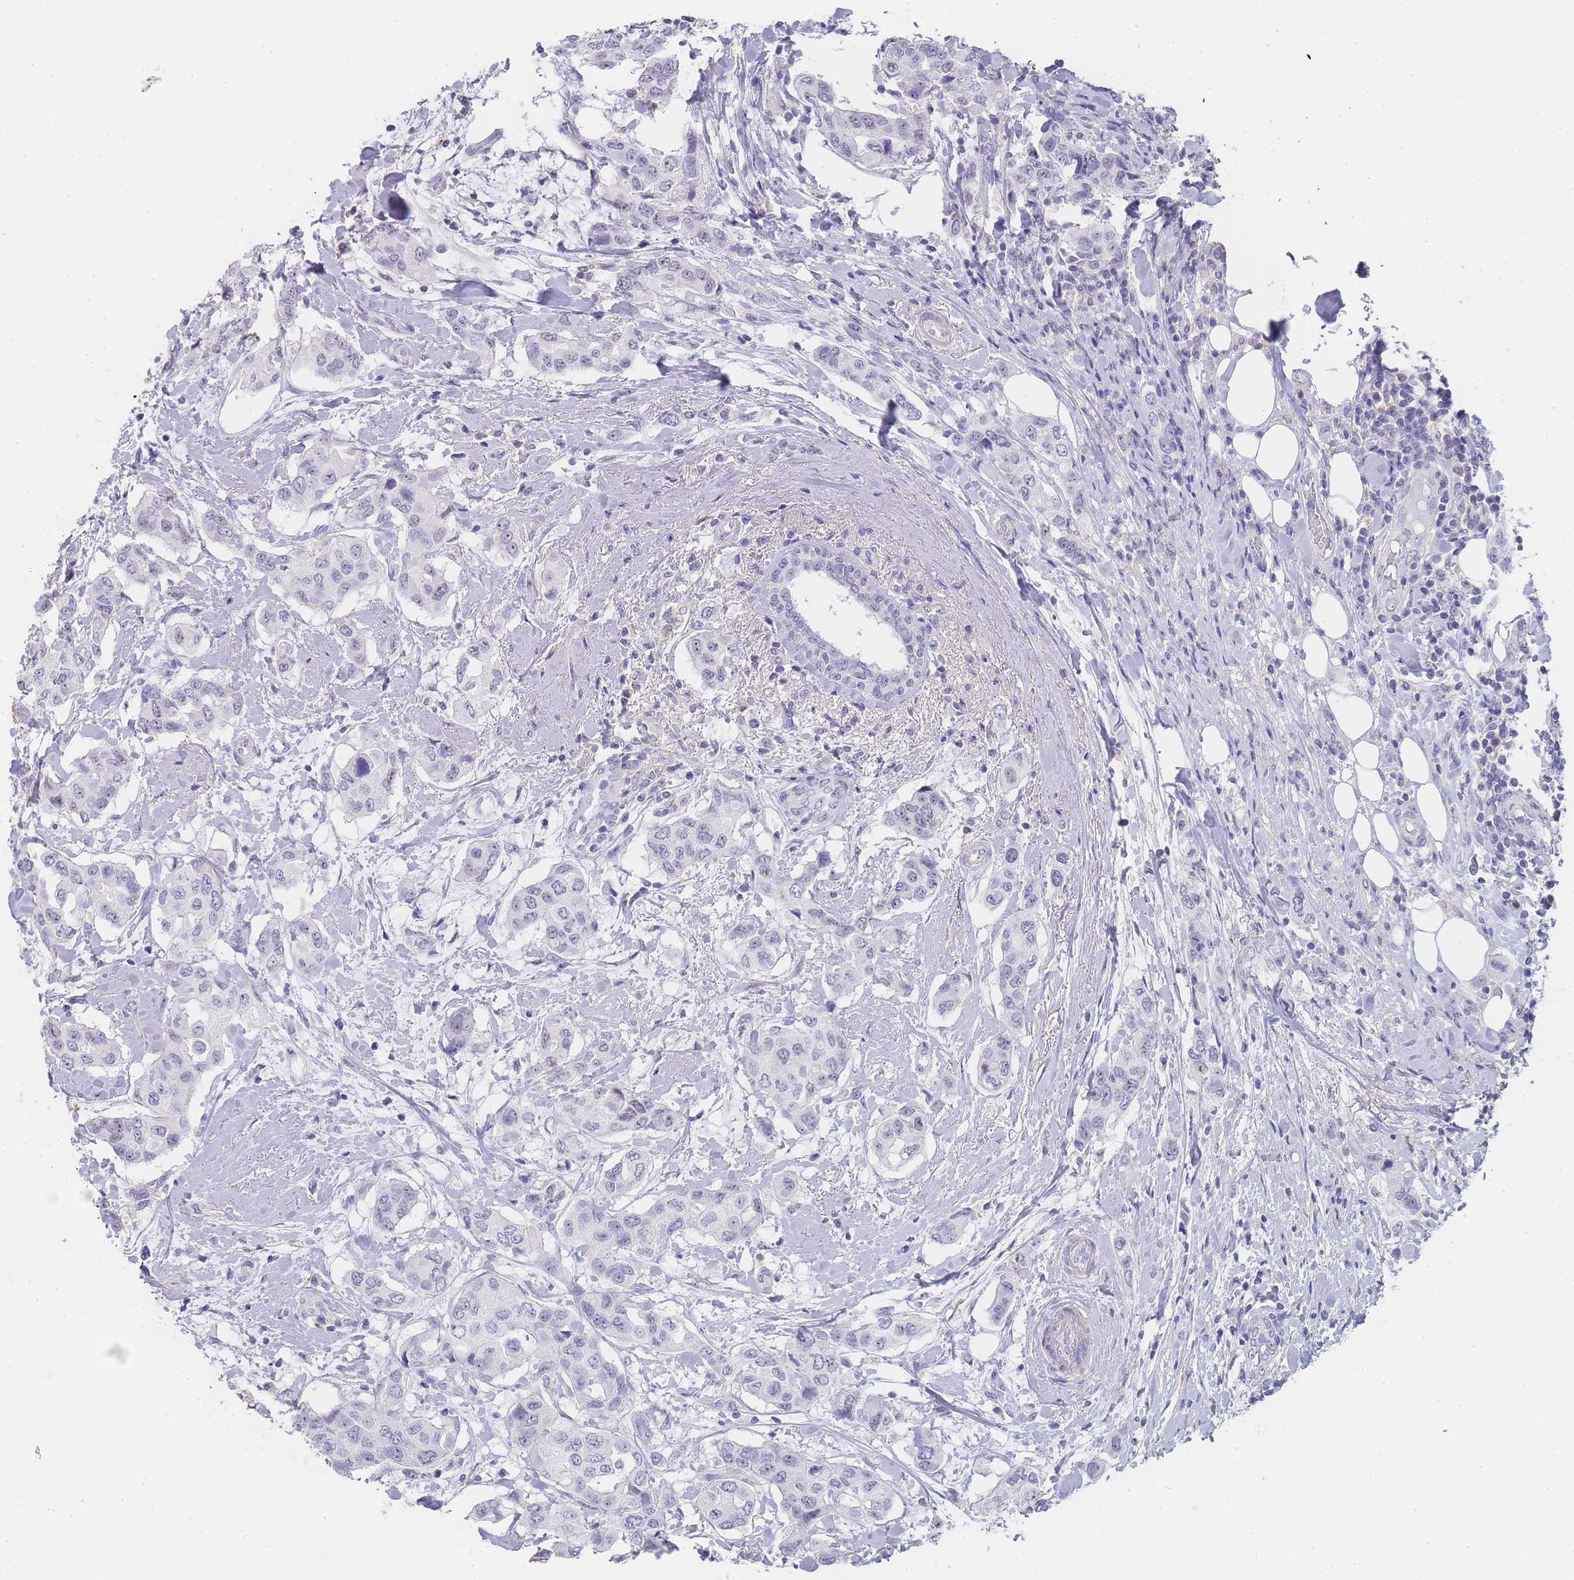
{"staining": {"intensity": "negative", "quantity": "none", "location": "none"}, "tissue": "breast cancer", "cell_type": "Tumor cells", "image_type": "cancer", "snomed": [{"axis": "morphology", "description": "Lobular carcinoma"}, {"axis": "topography", "description": "Breast"}], "caption": "Immunohistochemistry (IHC) image of breast lobular carcinoma stained for a protein (brown), which exhibits no expression in tumor cells.", "gene": "NOP14", "patient": {"sex": "female", "age": 51}}